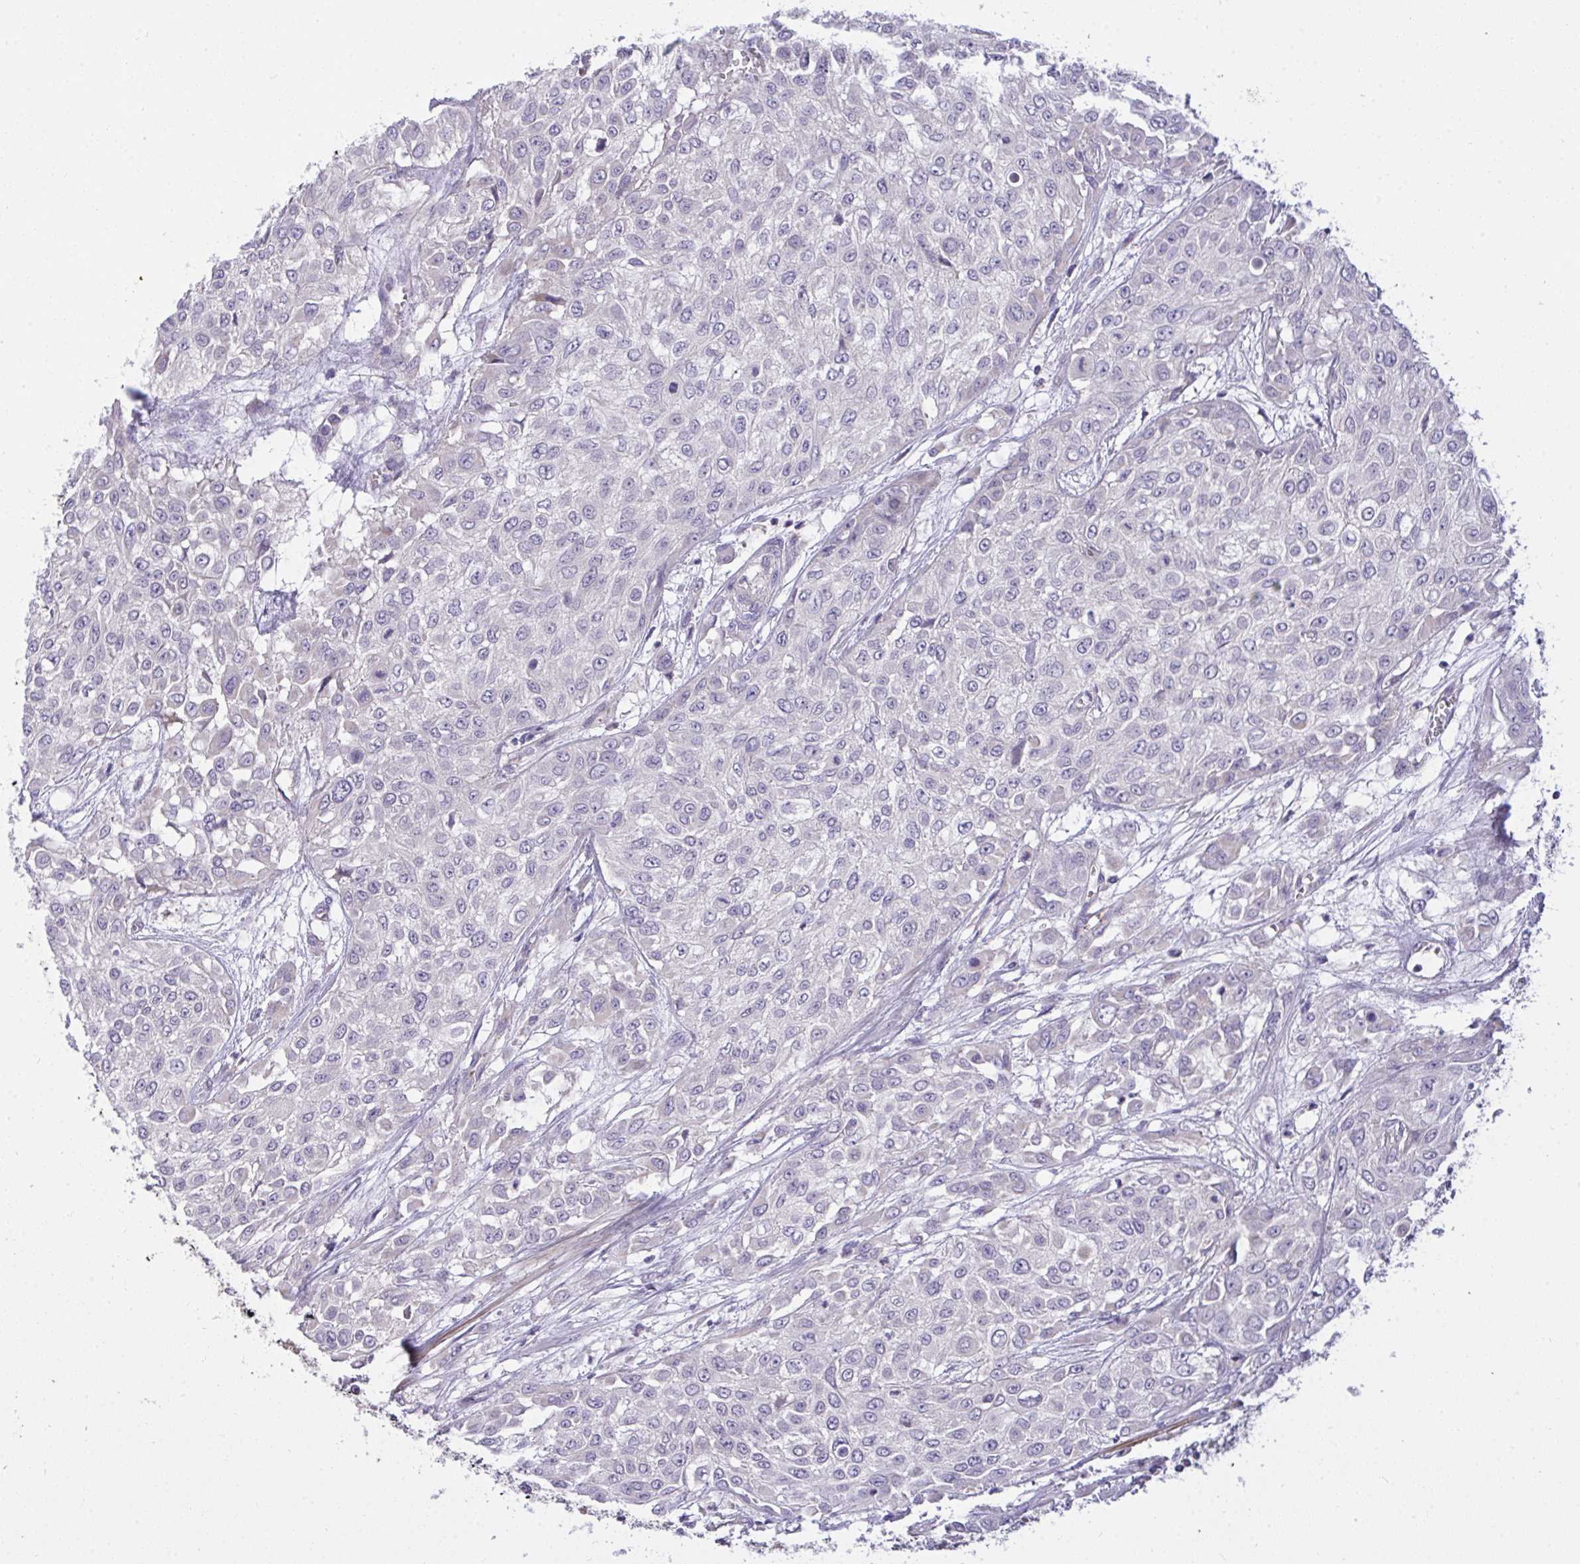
{"staining": {"intensity": "negative", "quantity": "none", "location": "none"}, "tissue": "urothelial cancer", "cell_type": "Tumor cells", "image_type": "cancer", "snomed": [{"axis": "morphology", "description": "Urothelial carcinoma, High grade"}, {"axis": "topography", "description": "Urinary bladder"}], "caption": "Immunohistochemistry of human urothelial cancer reveals no staining in tumor cells. (DAB IHC visualized using brightfield microscopy, high magnification).", "gene": "C19orf54", "patient": {"sex": "male", "age": 57}}